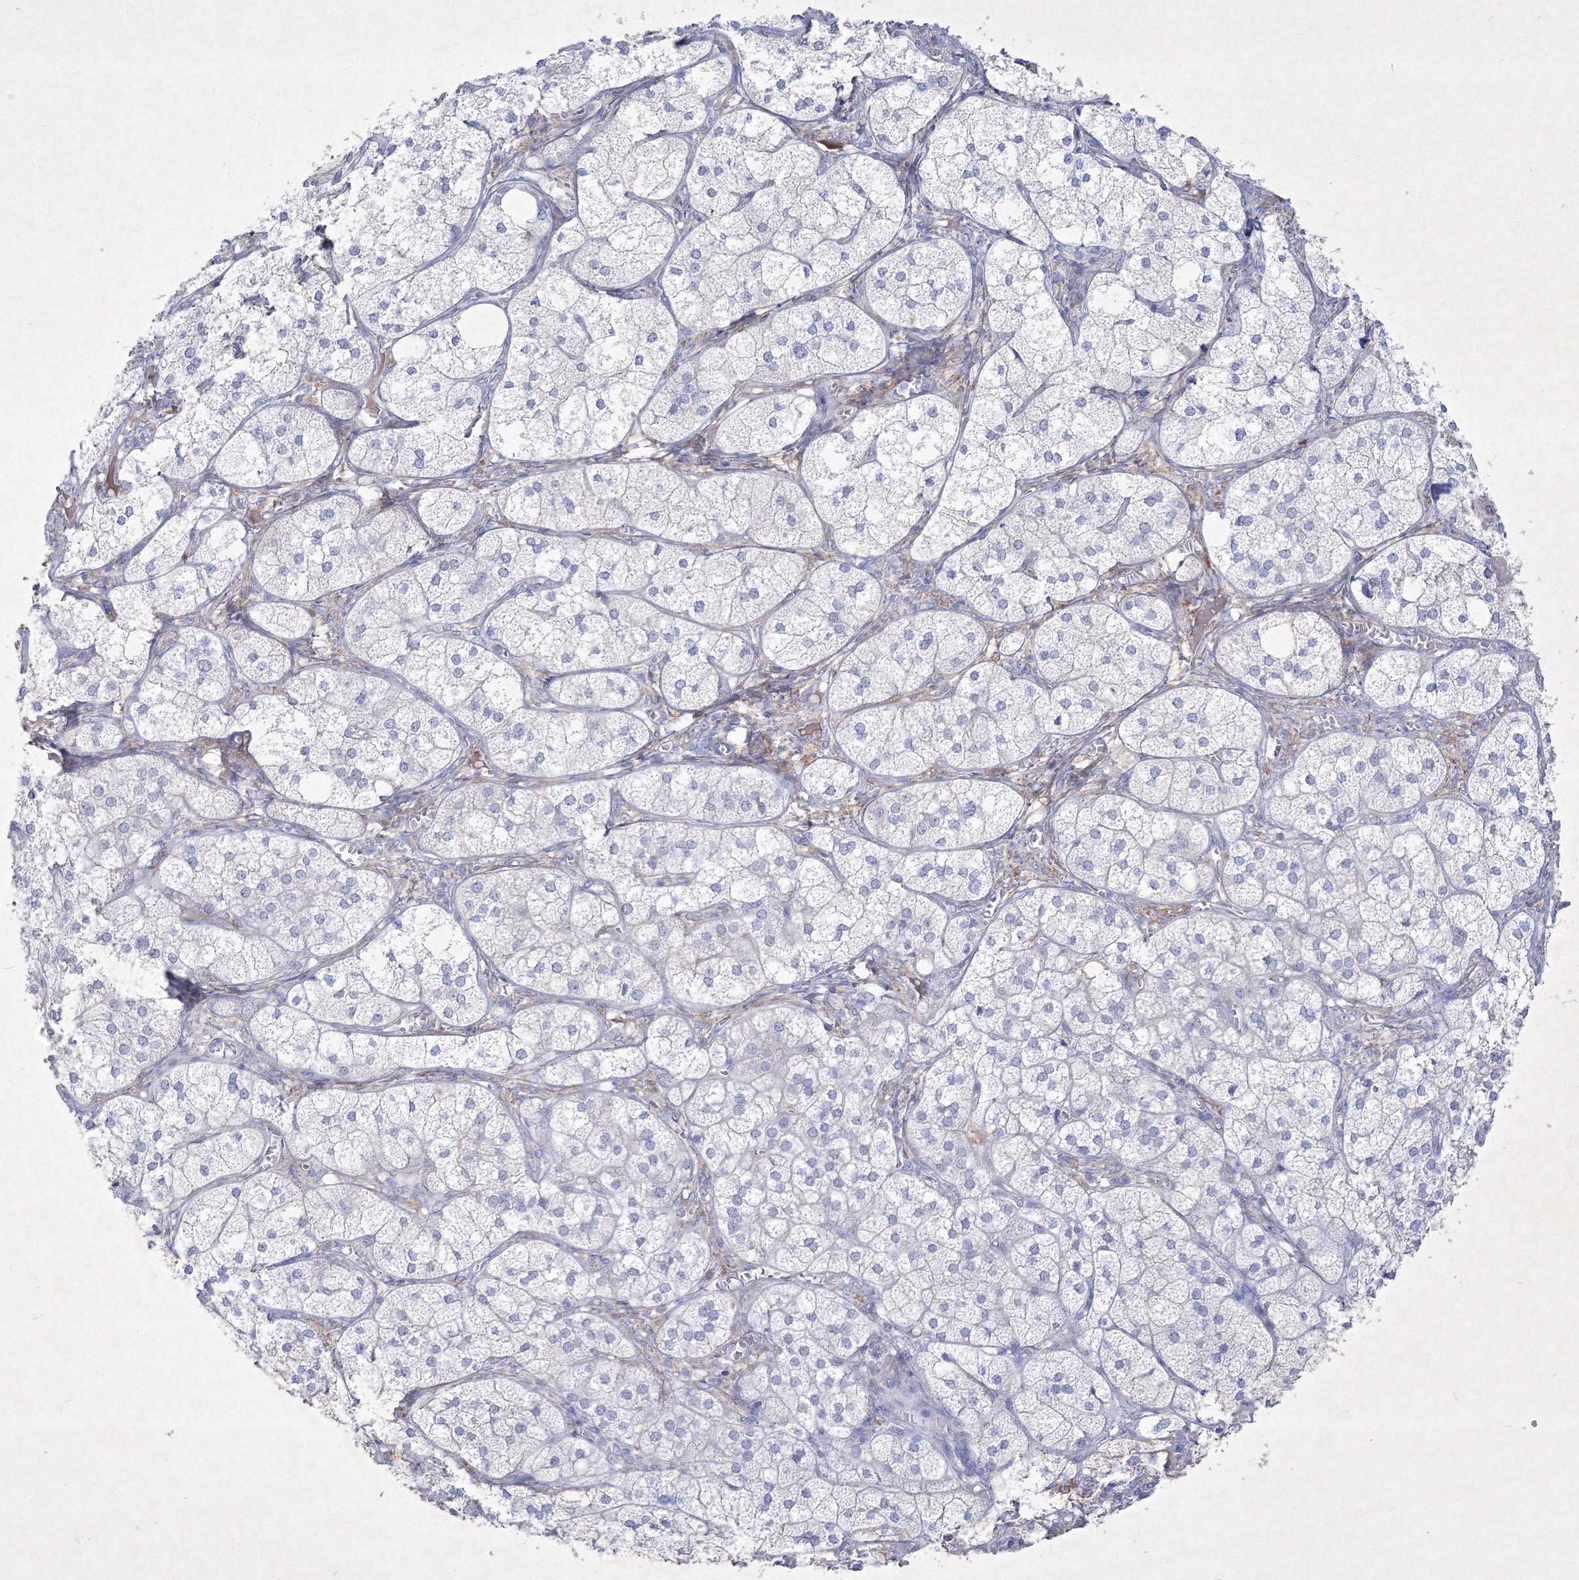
{"staining": {"intensity": "strong", "quantity": "<25%", "location": "cytoplasmic/membranous"}, "tissue": "adrenal gland", "cell_type": "Glandular cells", "image_type": "normal", "snomed": [{"axis": "morphology", "description": "Normal tissue, NOS"}, {"axis": "topography", "description": "Adrenal gland"}], "caption": "Strong cytoplasmic/membranous protein staining is seen in approximately <25% of glandular cells in adrenal gland. (DAB (3,3'-diaminobenzidine) = brown stain, brightfield microscopy at high magnification).", "gene": "TMEM139", "patient": {"sex": "female", "age": 61}}